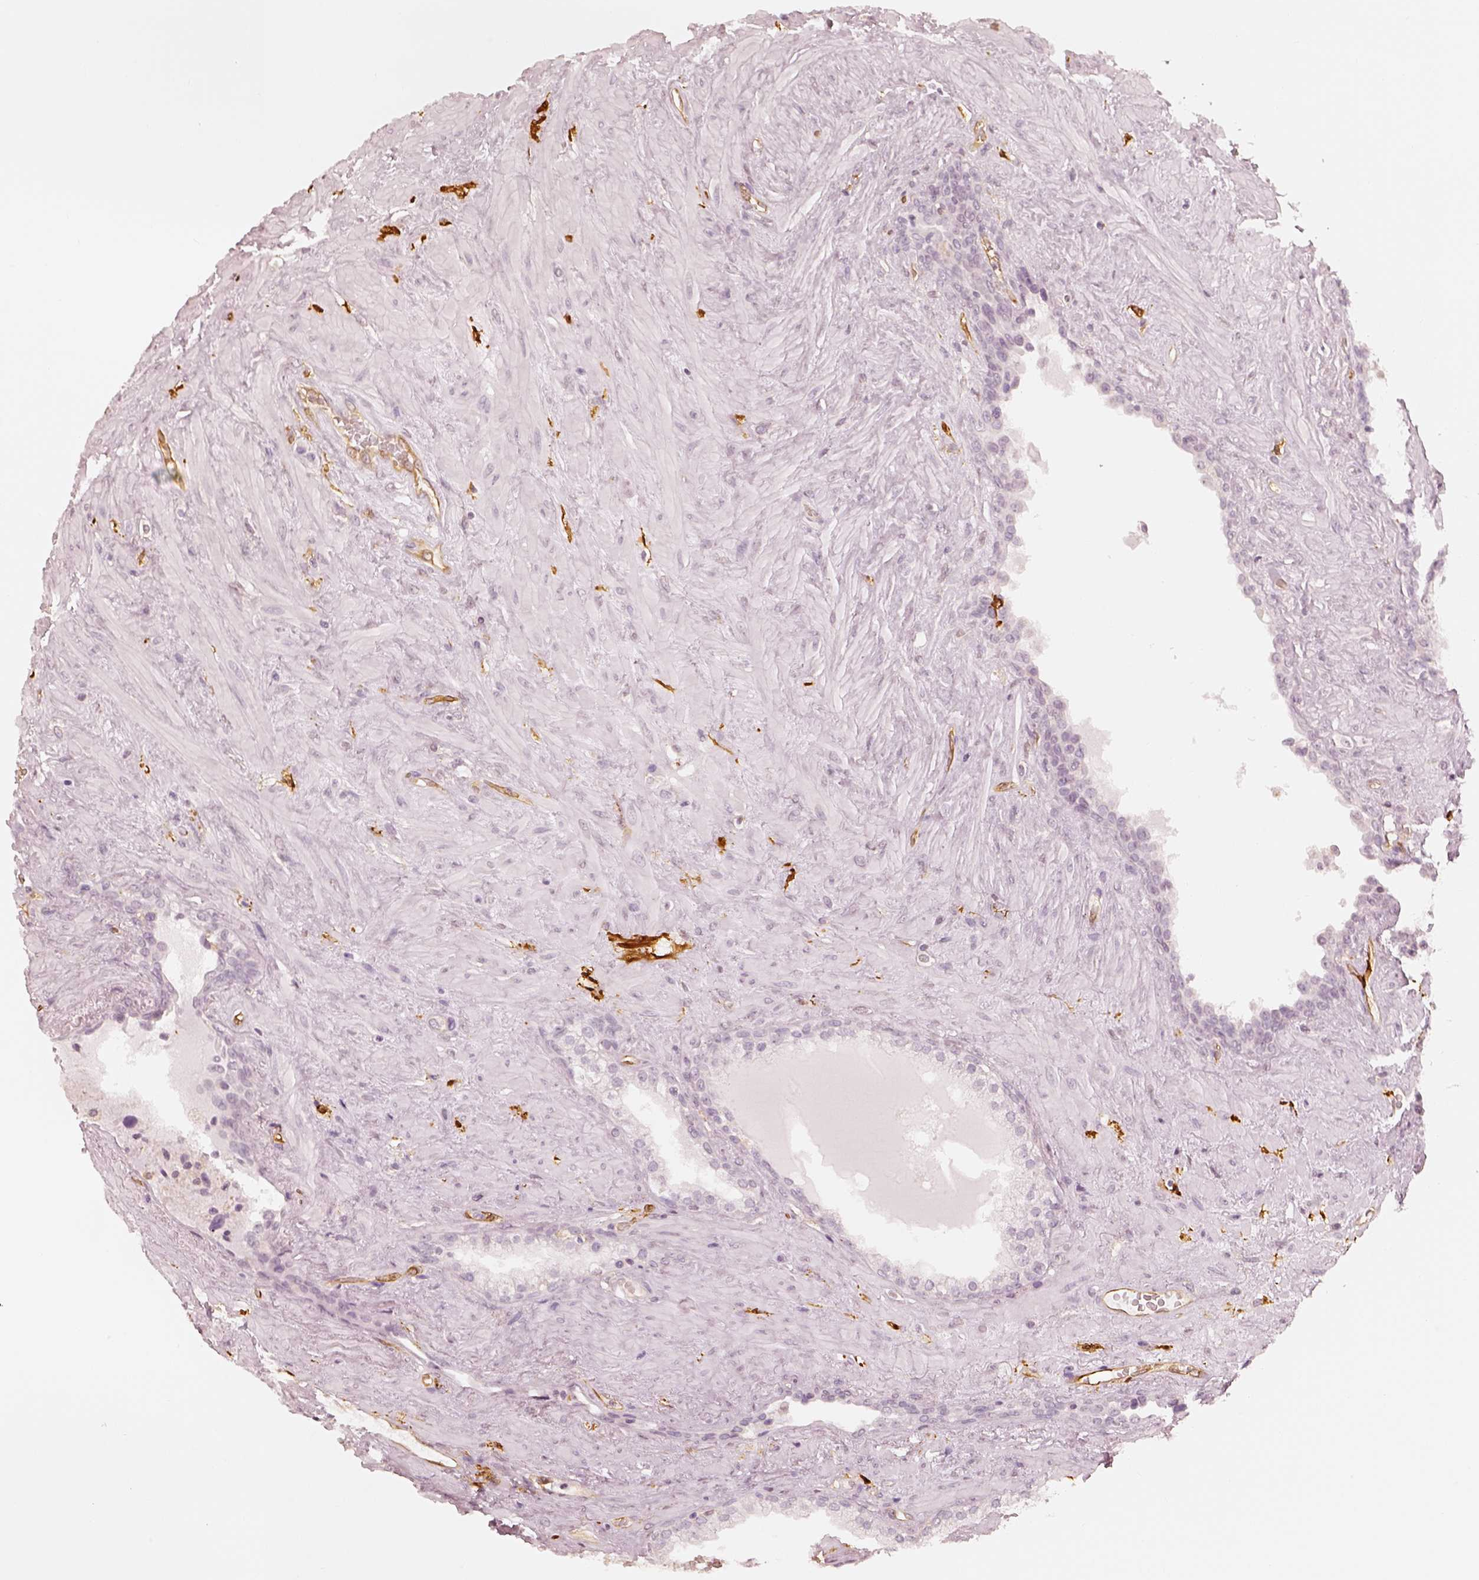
{"staining": {"intensity": "negative", "quantity": "none", "location": "none"}, "tissue": "prostate", "cell_type": "Glandular cells", "image_type": "normal", "snomed": [{"axis": "morphology", "description": "Normal tissue, NOS"}, {"axis": "topography", "description": "Prostate"}], "caption": "Glandular cells show no significant protein positivity in benign prostate. The staining was performed using DAB to visualize the protein expression in brown, while the nuclei were stained in blue with hematoxylin (Magnification: 20x).", "gene": "FSCN1", "patient": {"sex": "male", "age": 63}}